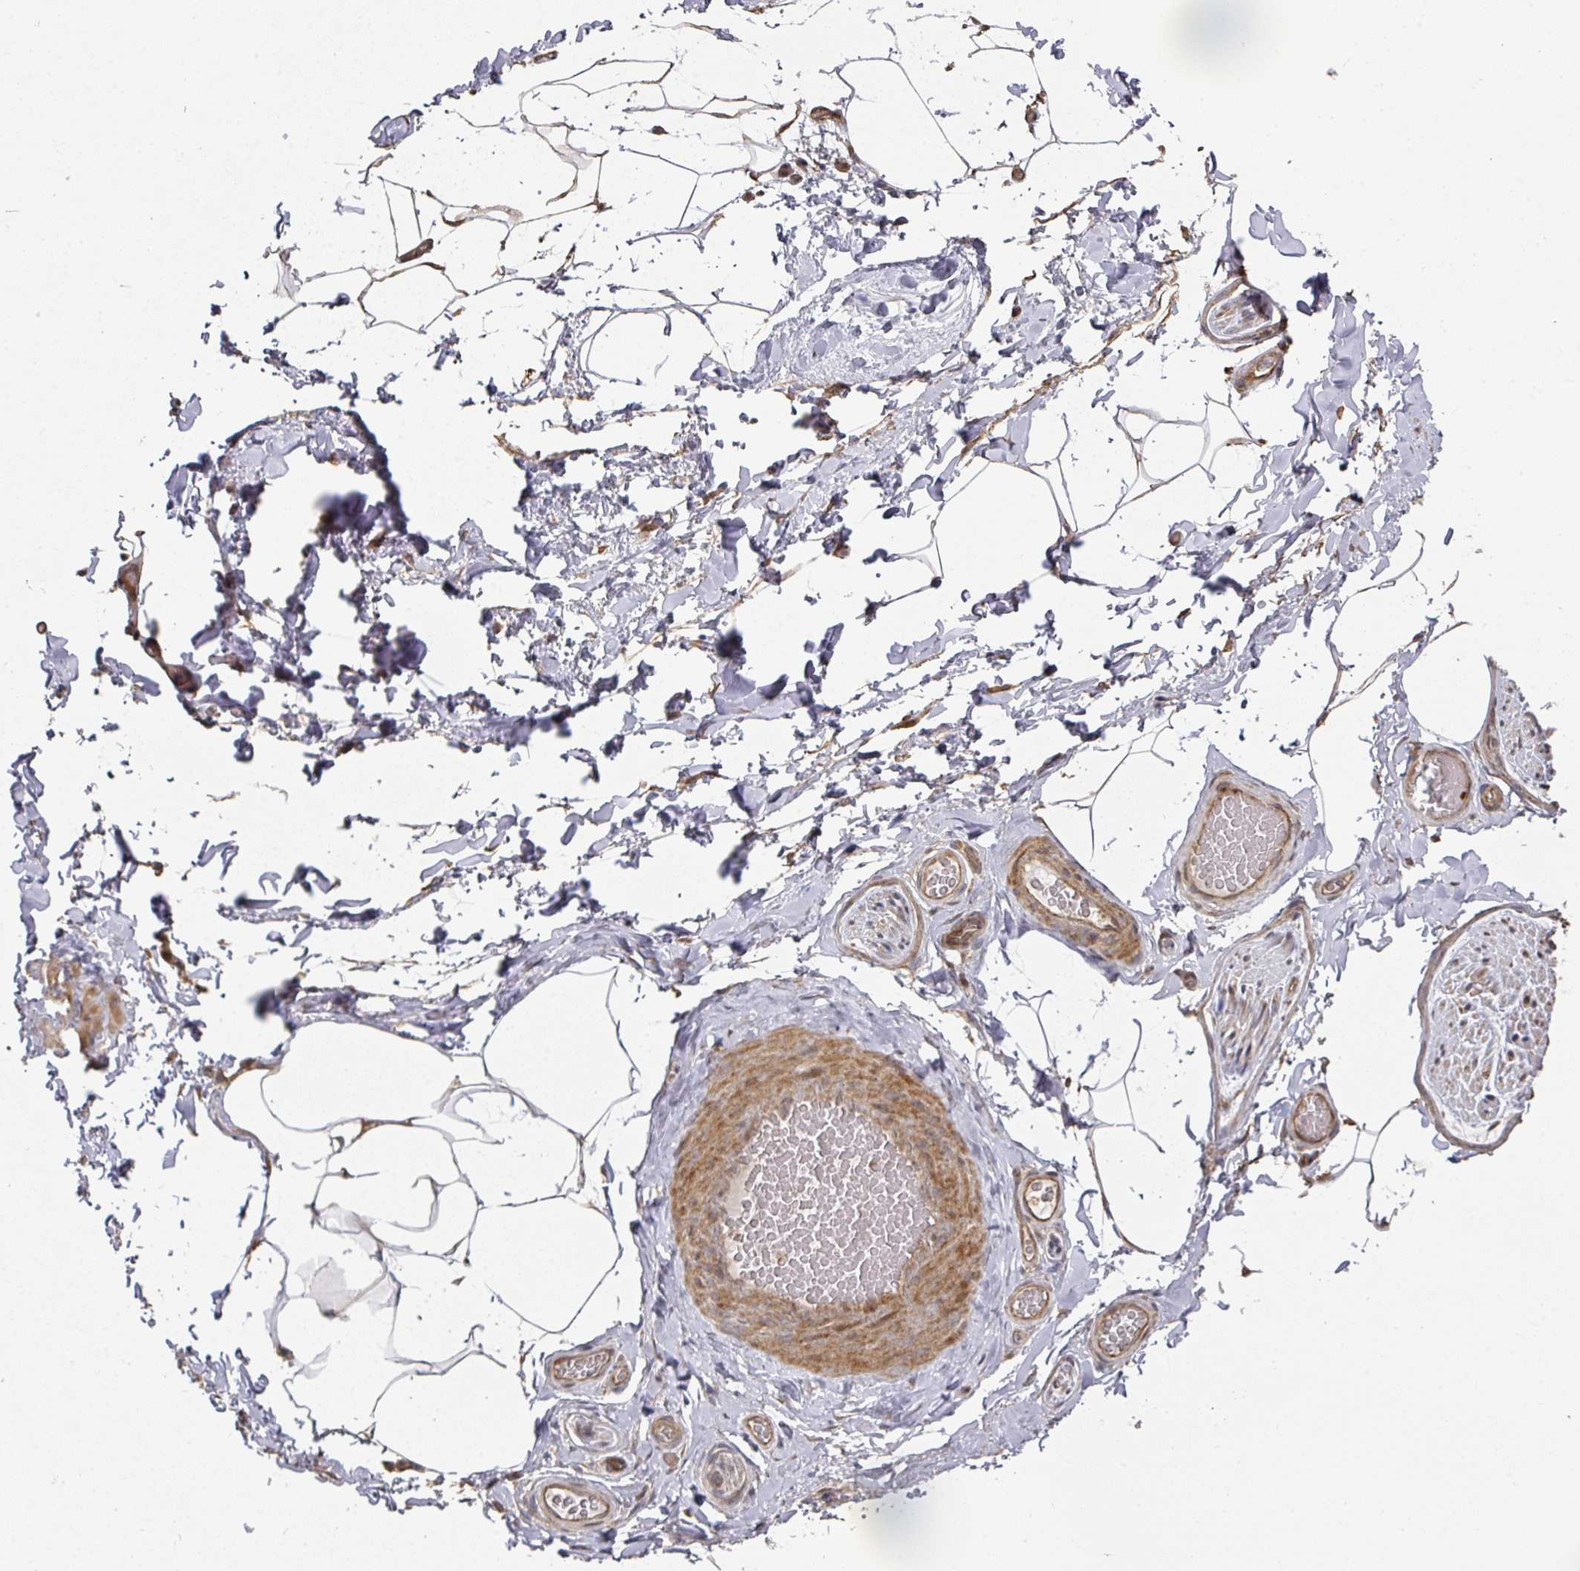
{"staining": {"intensity": "weak", "quantity": "25%-75%", "location": "cytoplasmic/membranous"}, "tissue": "adipose tissue", "cell_type": "Adipocytes", "image_type": "normal", "snomed": [{"axis": "morphology", "description": "Normal tissue, NOS"}, {"axis": "topography", "description": "Vascular tissue"}, {"axis": "topography", "description": "Peripheral nerve tissue"}], "caption": "A brown stain shows weak cytoplasmic/membranous positivity of a protein in adipocytes of benign human adipose tissue.", "gene": "CA7", "patient": {"sex": "male", "age": 41}}